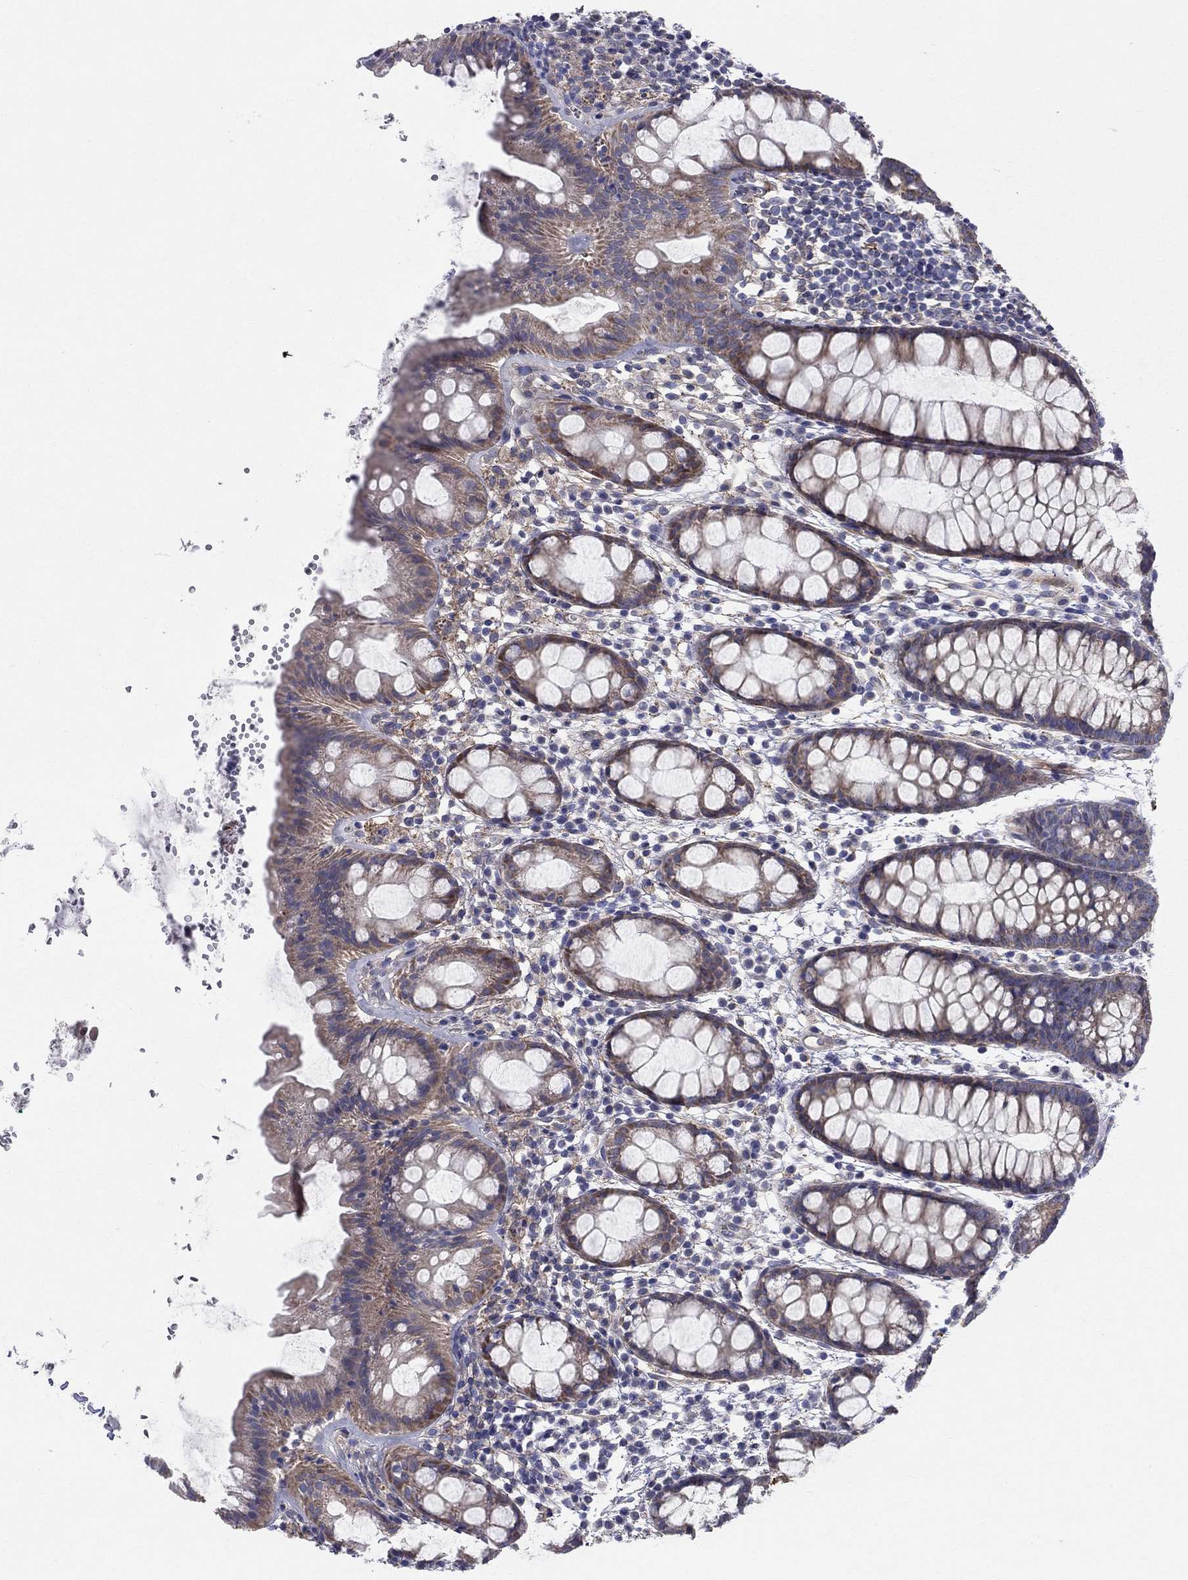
{"staining": {"intensity": "moderate", "quantity": "<25%", "location": "cytoplasmic/membranous"}, "tissue": "rectum", "cell_type": "Glandular cells", "image_type": "normal", "snomed": [{"axis": "morphology", "description": "Normal tissue, NOS"}, {"axis": "topography", "description": "Rectum"}], "caption": "Normal rectum exhibits moderate cytoplasmic/membranous expression in approximately <25% of glandular cells The staining was performed using DAB to visualize the protein expression in brown, while the nuclei were stained in blue with hematoxylin (Magnification: 20x)..", "gene": "EMP2", "patient": {"sex": "male", "age": 57}}